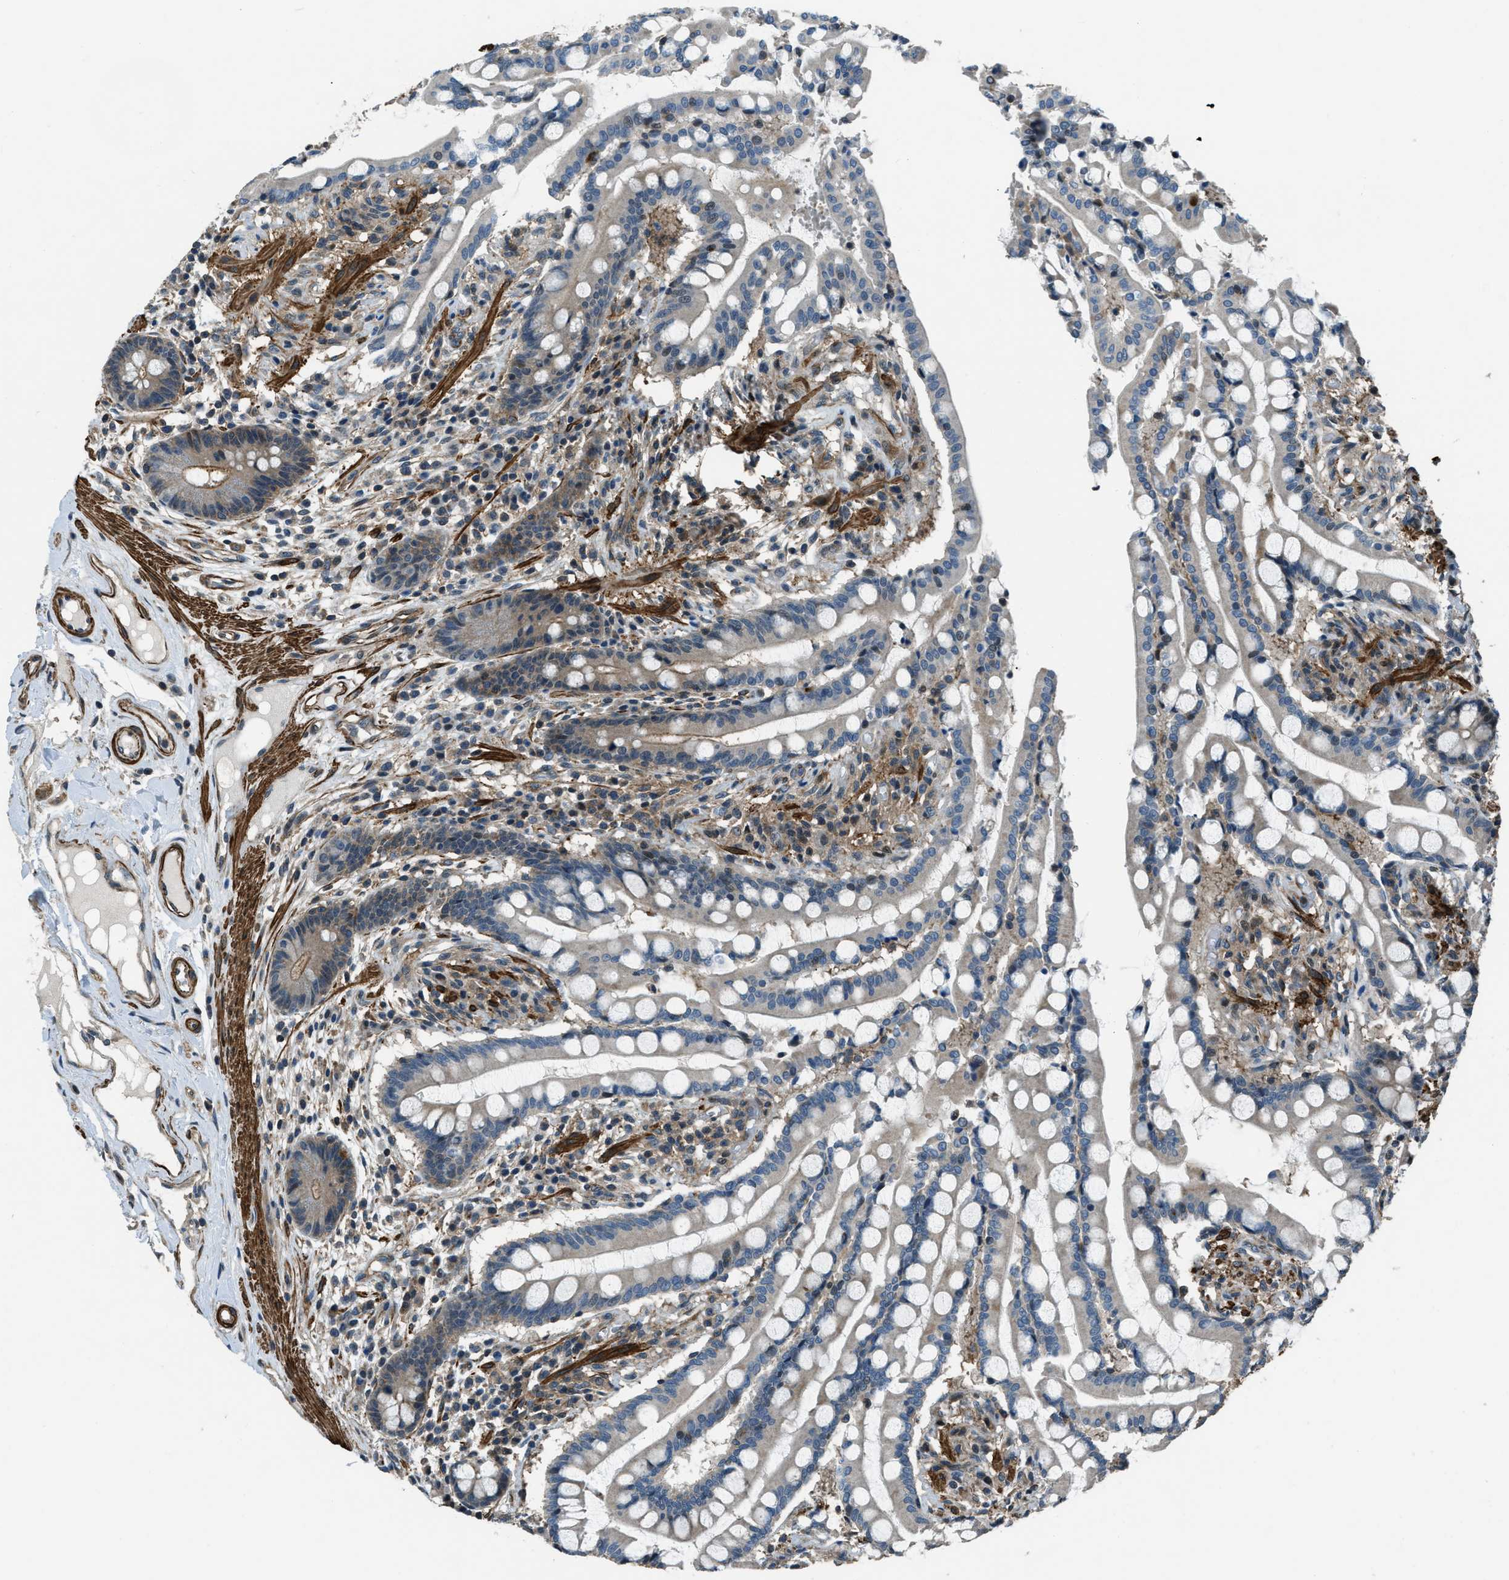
{"staining": {"intensity": "moderate", "quantity": ">75%", "location": "cytoplasmic/membranous"}, "tissue": "colon", "cell_type": "Endothelial cells", "image_type": "normal", "snomed": [{"axis": "morphology", "description": "Normal tissue, NOS"}, {"axis": "topography", "description": "Colon"}], "caption": "The micrograph exhibits staining of benign colon, revealing moderate cytoplasmic/membranous protein staining (brown color) within endothelial cells.", "gene": "NUDCD3", "patient": {"sex": "male", "age": 73}}